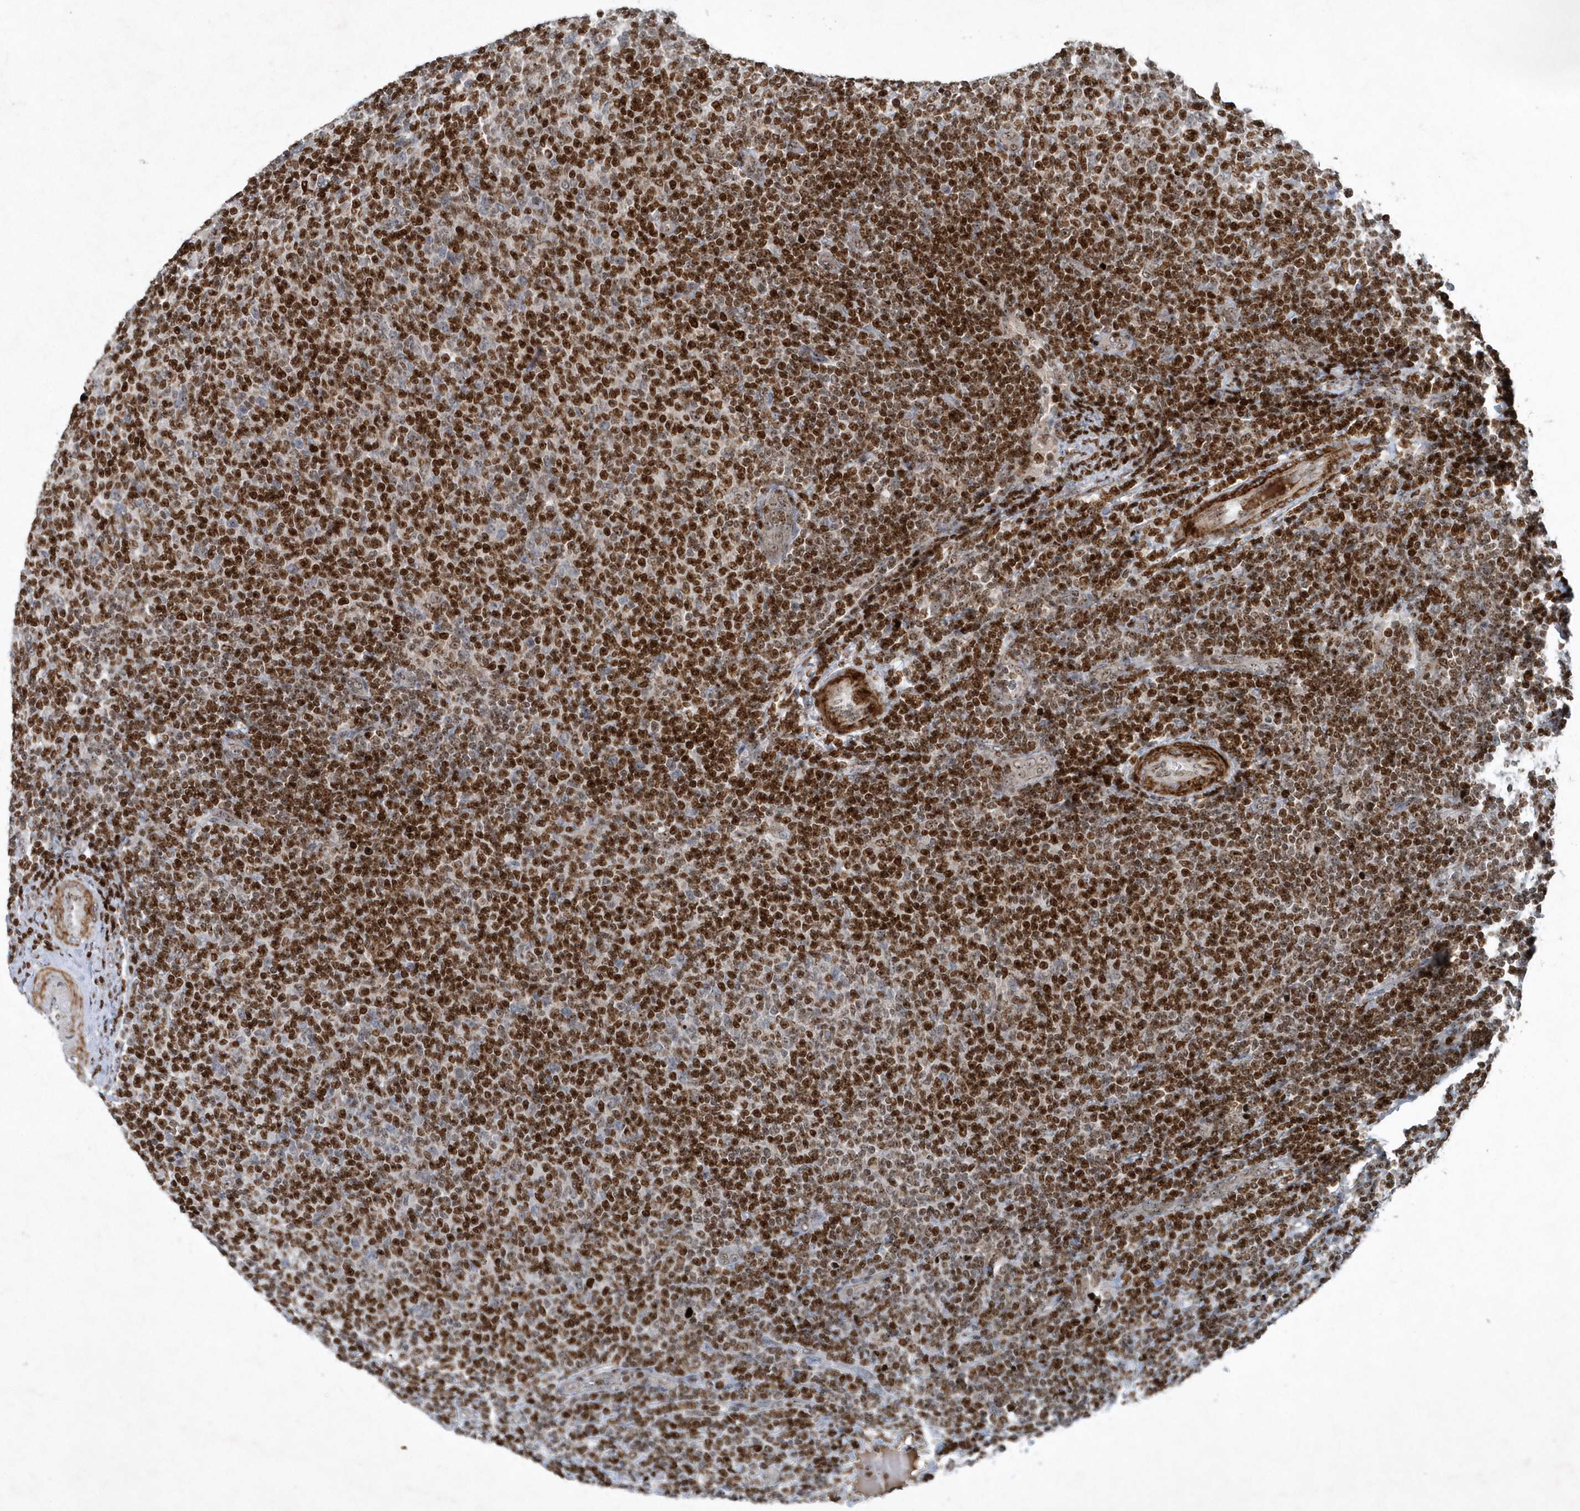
{"staining": {"intensity": "strong", "quantity": ">75%", "location": "nuclear"}, "tissue": "lymphoma", "cell_type": "Tumor cells", "image_type": "cancer", "snomed": [{"axis": "morphology", "description": "Malignant lymphoma, non-Hodgkin's type, Low grade"}, {"axis": "topography", "description": "Lymph node"}], "caption": "Protein analysis of malignant lymphoma, non-Hodgkin's type (low-grade) tissue demonstrates strong nuclear positivity in about >75% of tumor cells. The protein of interest is shown in brown color, while the nuclei are stained blue.", "gene": "QTRT2", "patient": {"sex": "male", "age": 66}}